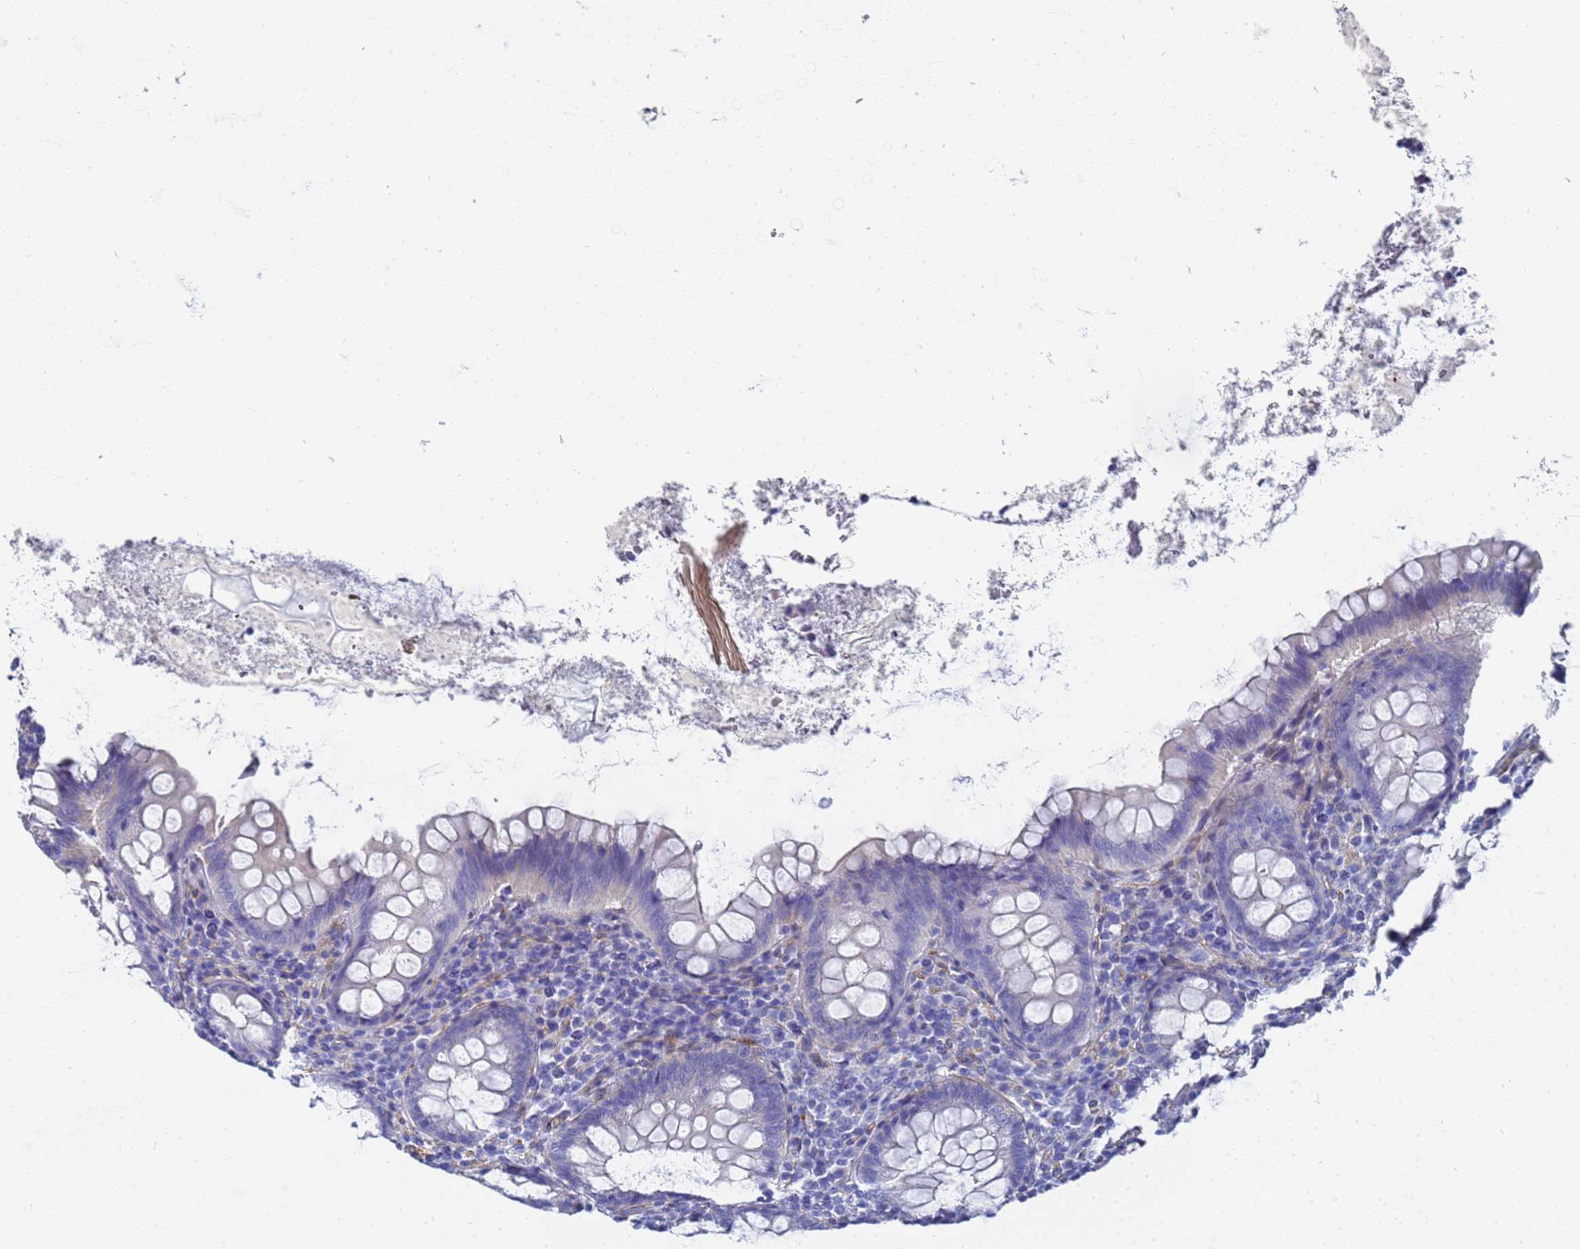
{"staining": {"intensity": "negative", "quantity": "none", "location": "none"}, "tissue": "appendix", "cell_type": "Glandular cells", "image_type": "normal", "snomed": [{"axis": "morphology", "description": "Normal tissue, NOS"}, {"axis": "topography", "description": "Appendix"}], "caption": "A high-resolution histopathology image shows IHC staining of benign appendix, which demonstrates no significant staining in glandular cells.", "gene": "ENSG00000198211", "patient": {"sex": "female", "age": 33}}